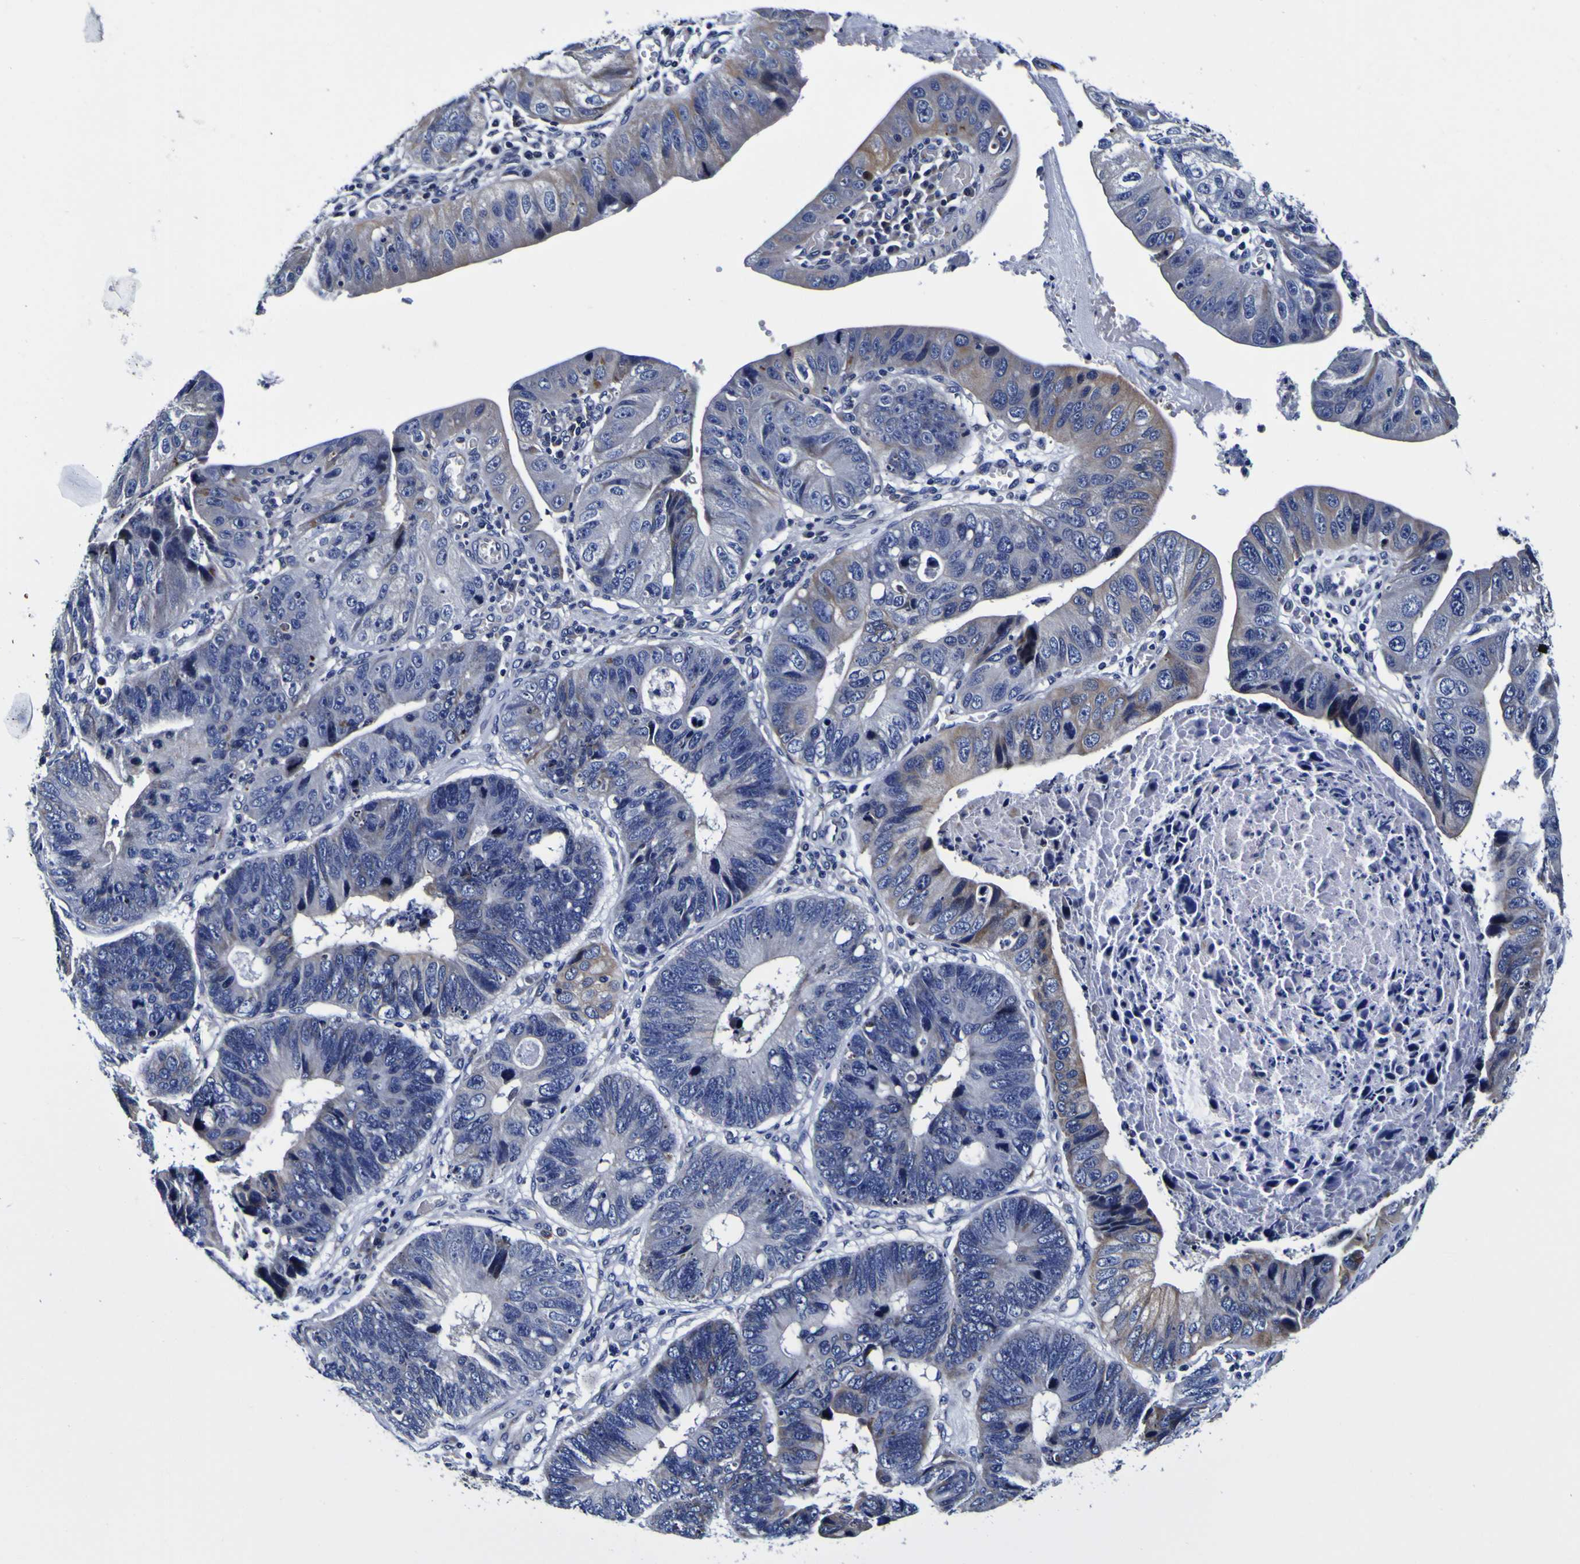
{"staining": {"intensity": "moderate", "quantity": "25%-75%", "location": "cytoplasmic/membranous"}, "tissue": "stomach cancer", "cell_type": "Tumor cells", "image_type": "cancer", "snomed": [{"axis": "morphology", "description": "Adenocarcinoma, NOS"}, {"axis": "topography", "description": "Stomach"}], "caption": "IHC of adenocarcinoma (stomach) exhibits medium levels of moderate cytoplasmic/membranous positivity in approximately 25%-75% of tumor cells.", "gene": "PDLIM4", "patient": {"sex": "male", "age": 59}}